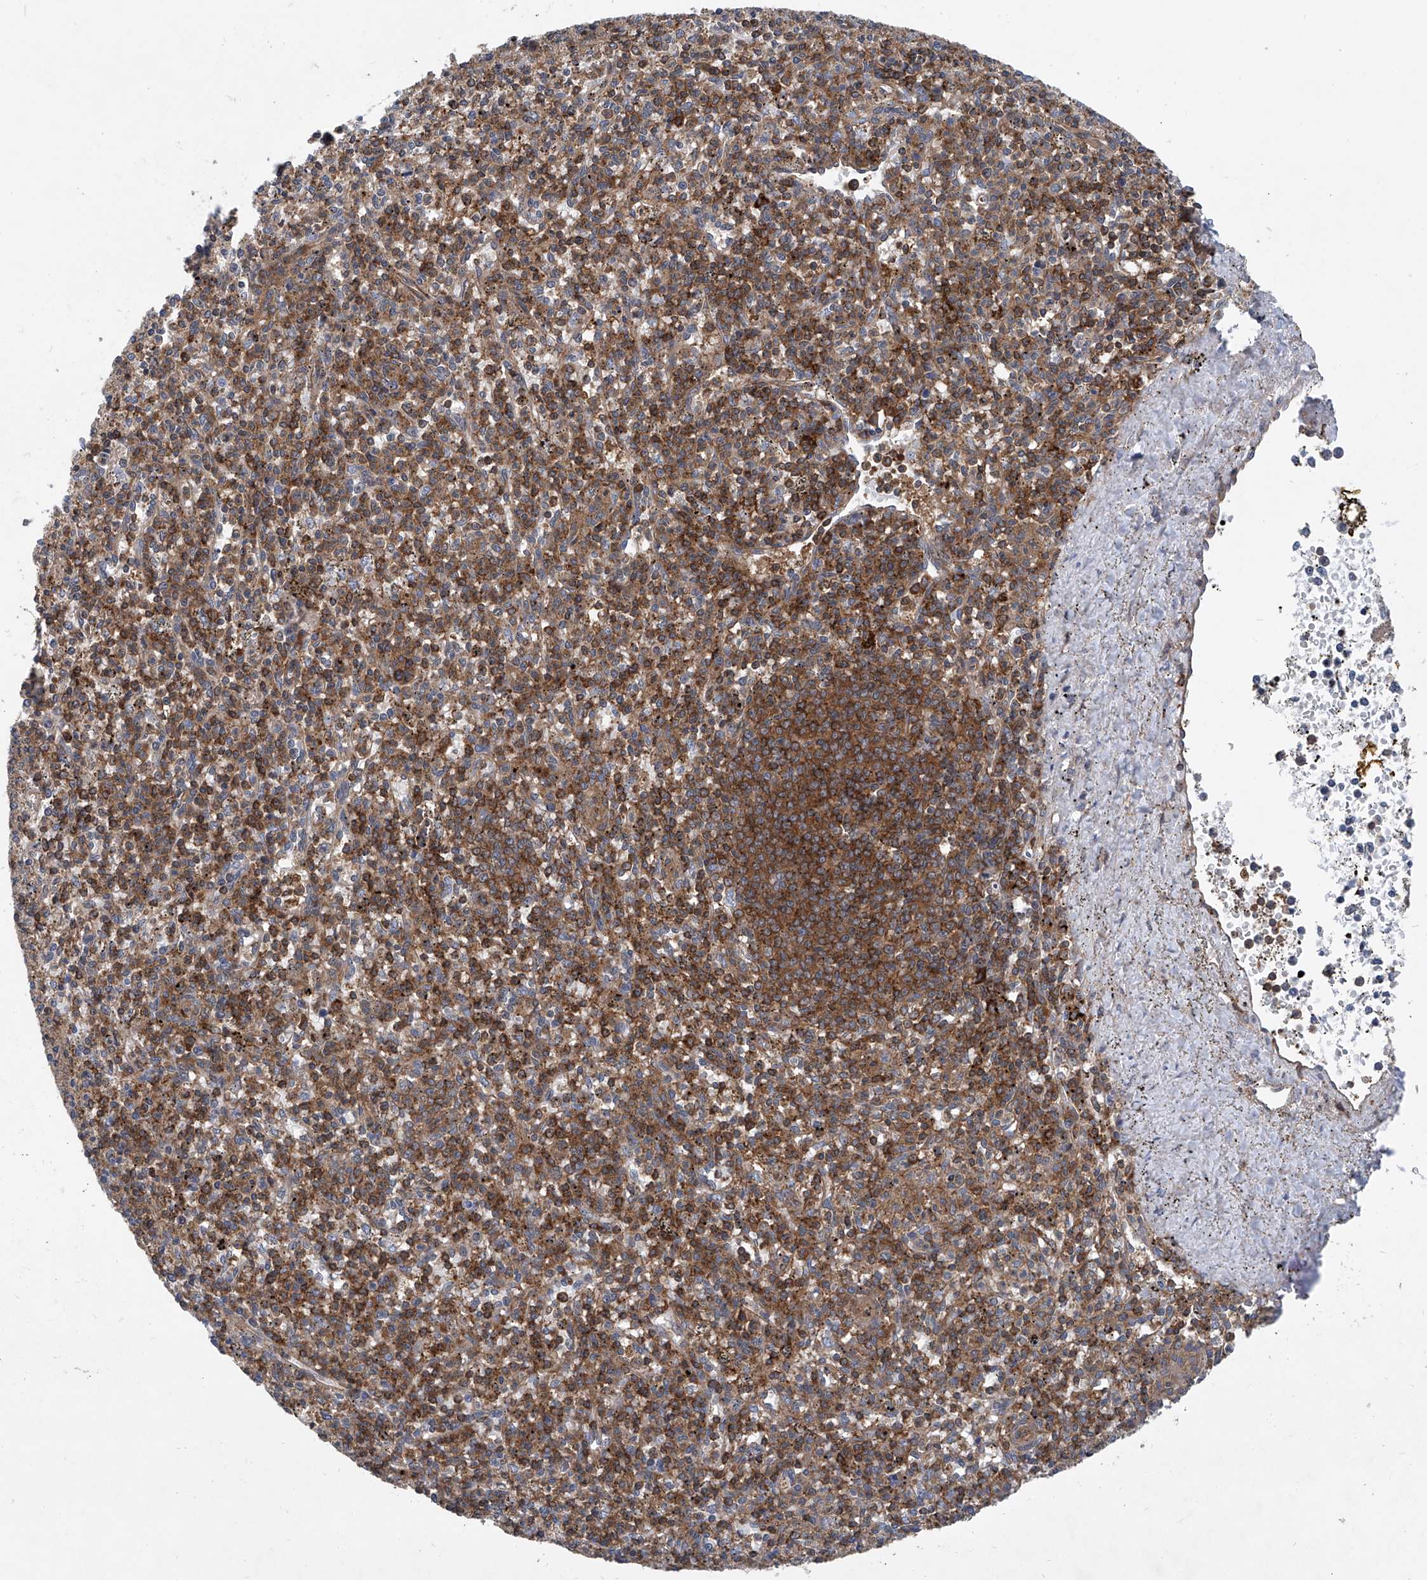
{"staining": {"intensity": "strong", "quantity": "25%-75%", "location": "cytoplasmic/membranous"}, "tissue": "spleen", "cell_type": "Cells in red pulp", "image_type": "normal", "snomed": [{"axis": "morphology", "description": "Normal tissue, NOS"}, {"axis": "topography", "description": "Spleen"}], "caption": "Brown immunohistochemical staining in normal human spleen shows strong cytoplasmic/membranous staining in approximately 25%-75% of cells in red pulp.", "gene": "SMAP1", "patient": {"sex": "male", "age": 72}}